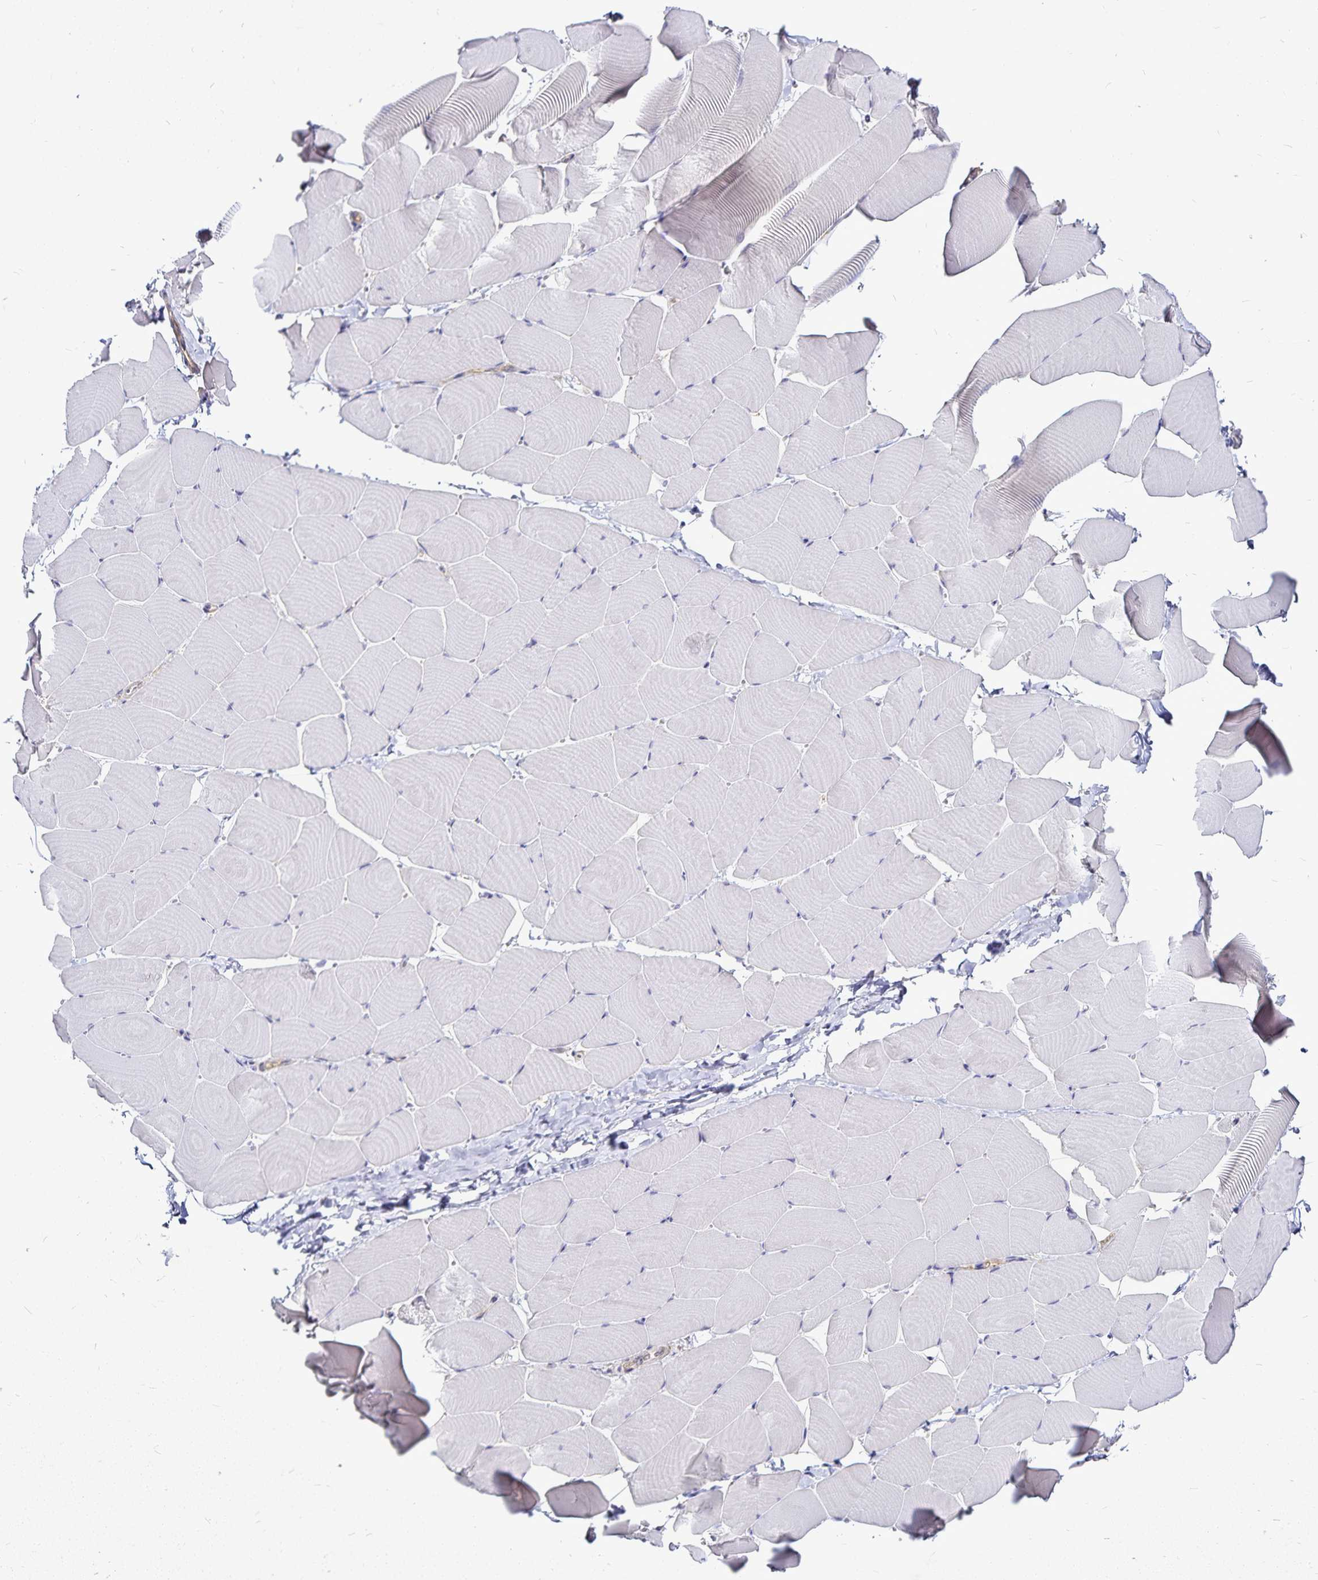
{"staining": {"intensity": "negative", "quantity": "none", "location": "none"}, "tissue": "skeletal muscle", "cell_type": "Myocytes", "image_type": "normal", "snomed": [{"axis": "morphology", "description": "Normal tissue, NOS"}, {"axis": "topography", "description": "Skeletal muscle"}], "caption": "This histopathology image is of normal skeletal muscle stained with immunohistochemistry to label a protein in brown with the nuclei are counter-stained blue. There is no positivity in myocytes. Nuclei are stained in blue.", "gene": "GNG12", "patient": {"sex": "male", "age": 25}}